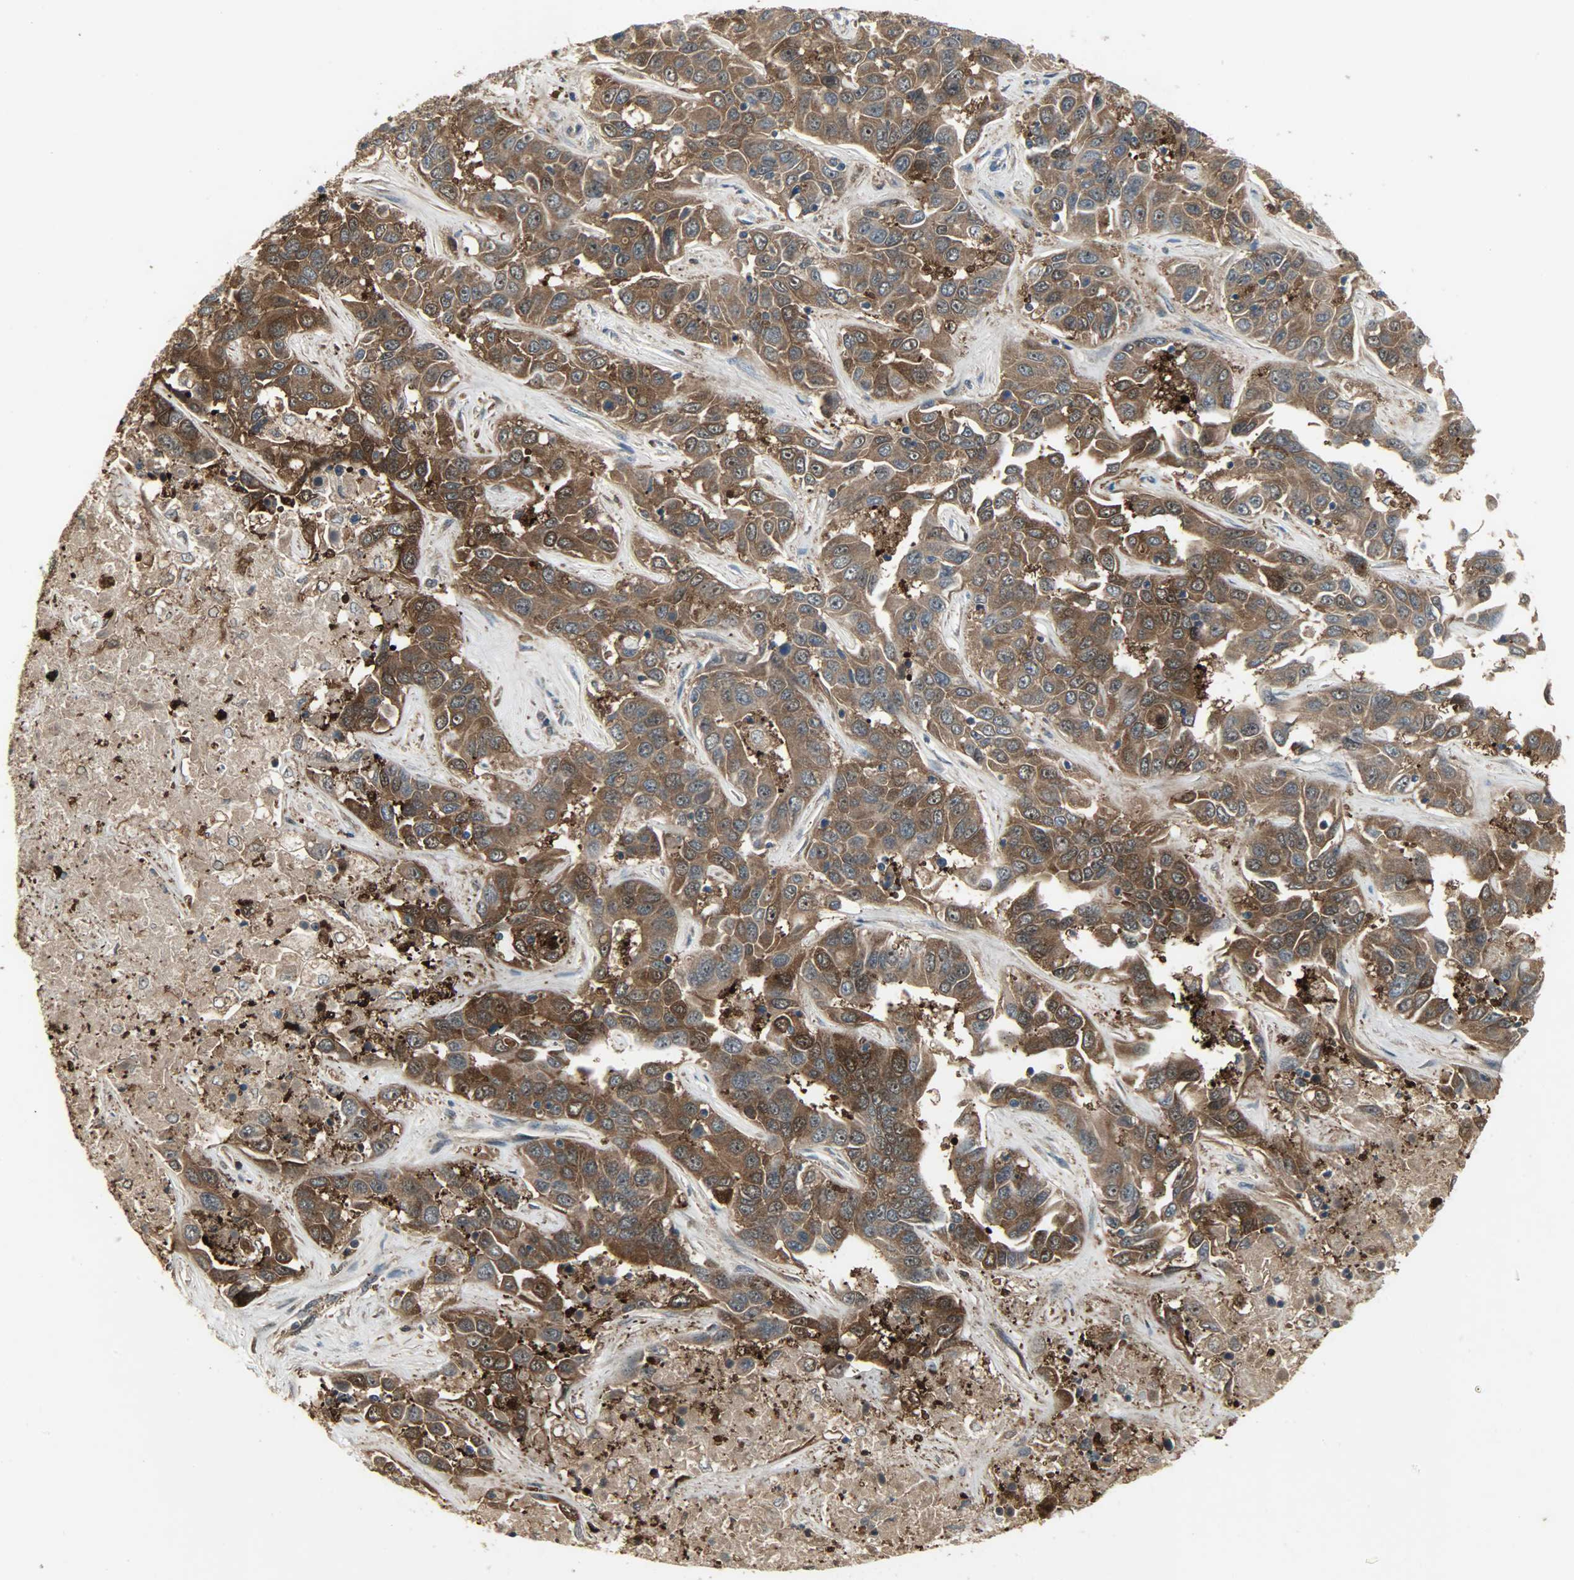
{"staining": {"intensity": "strong", "quantity": ">75%", "location": "cytoplasmic/membranous"}, "tissue": "liver cancer", "cell_type": "Tumor cells", "image_type": "cancer", "snomed": [{"axis": "morphology", "description": "Cholangiocarcinoma"}, {"axis": "topography", "description": "Liver"}], "caption": "About >75% of tumor cells in human liver cancer (cholangiocarcinoma) reveal strong cytoplasmic/membranous protein positivity as visualized by brown immunohistochemical staining.", "gene": "AMT", "patient": {"sex": "female", "age": 52}}